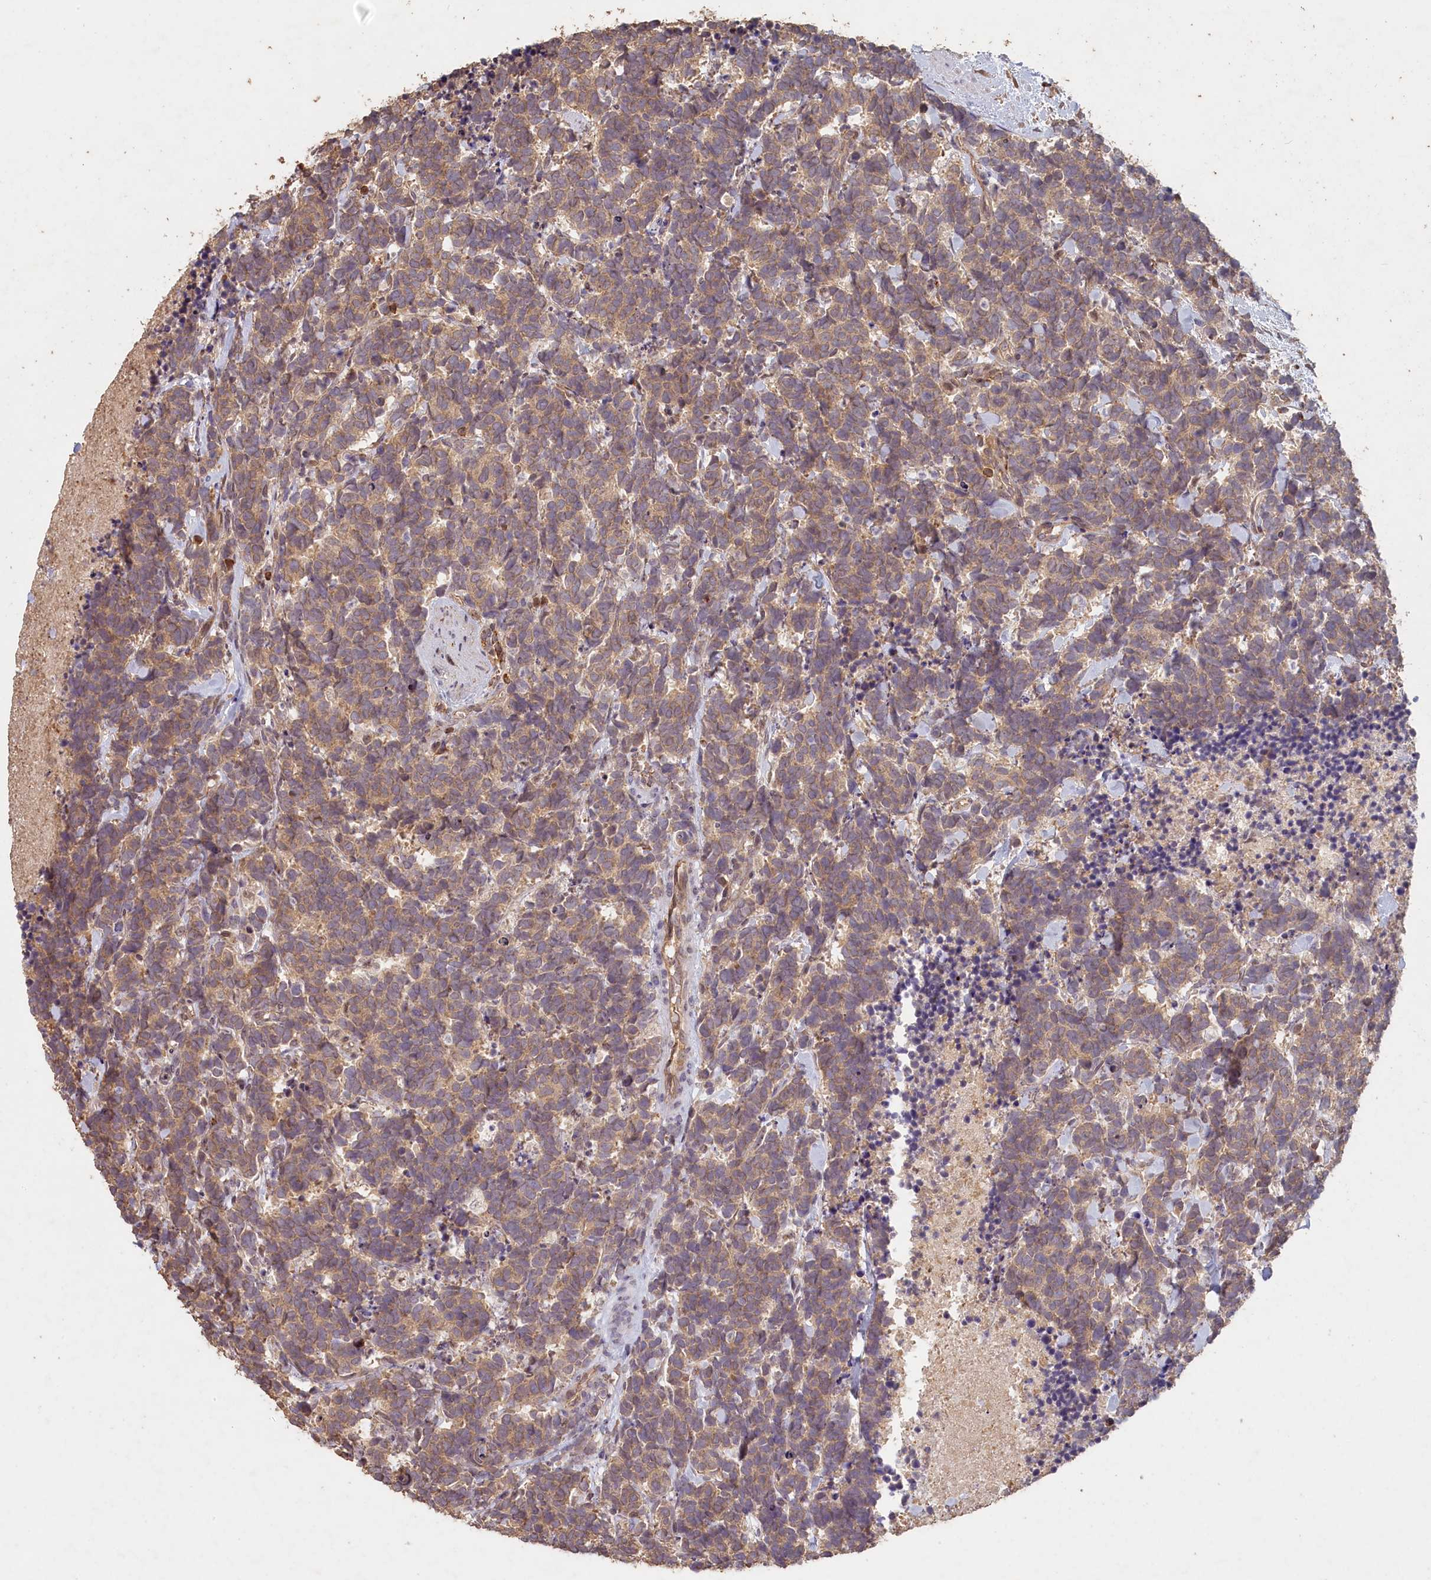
{"staining": {"intensity": "weak", "quantity": ">75%", "location": "cytoplasmic/membranous"}, "tissue": "carcinoid", "cell_type": "Tumor cells", "image_type": "cancer", "snomed": [{"axis": "morphology", "description": "Carcinoma, NOS"}, {"axis": "morphology", "description": "Carcinoid, malignant, NOS"}, {"axis": "topography", "description": "Prostate"}], "caption": "Approximately >75% of tumor cells in human carcinoid exhibit weak cytoplasmic/membranous protein staining as visualized by brown immunohistochemical staining.", "gene": "MADD", "patient": {"sex": "male", "age": 57}}